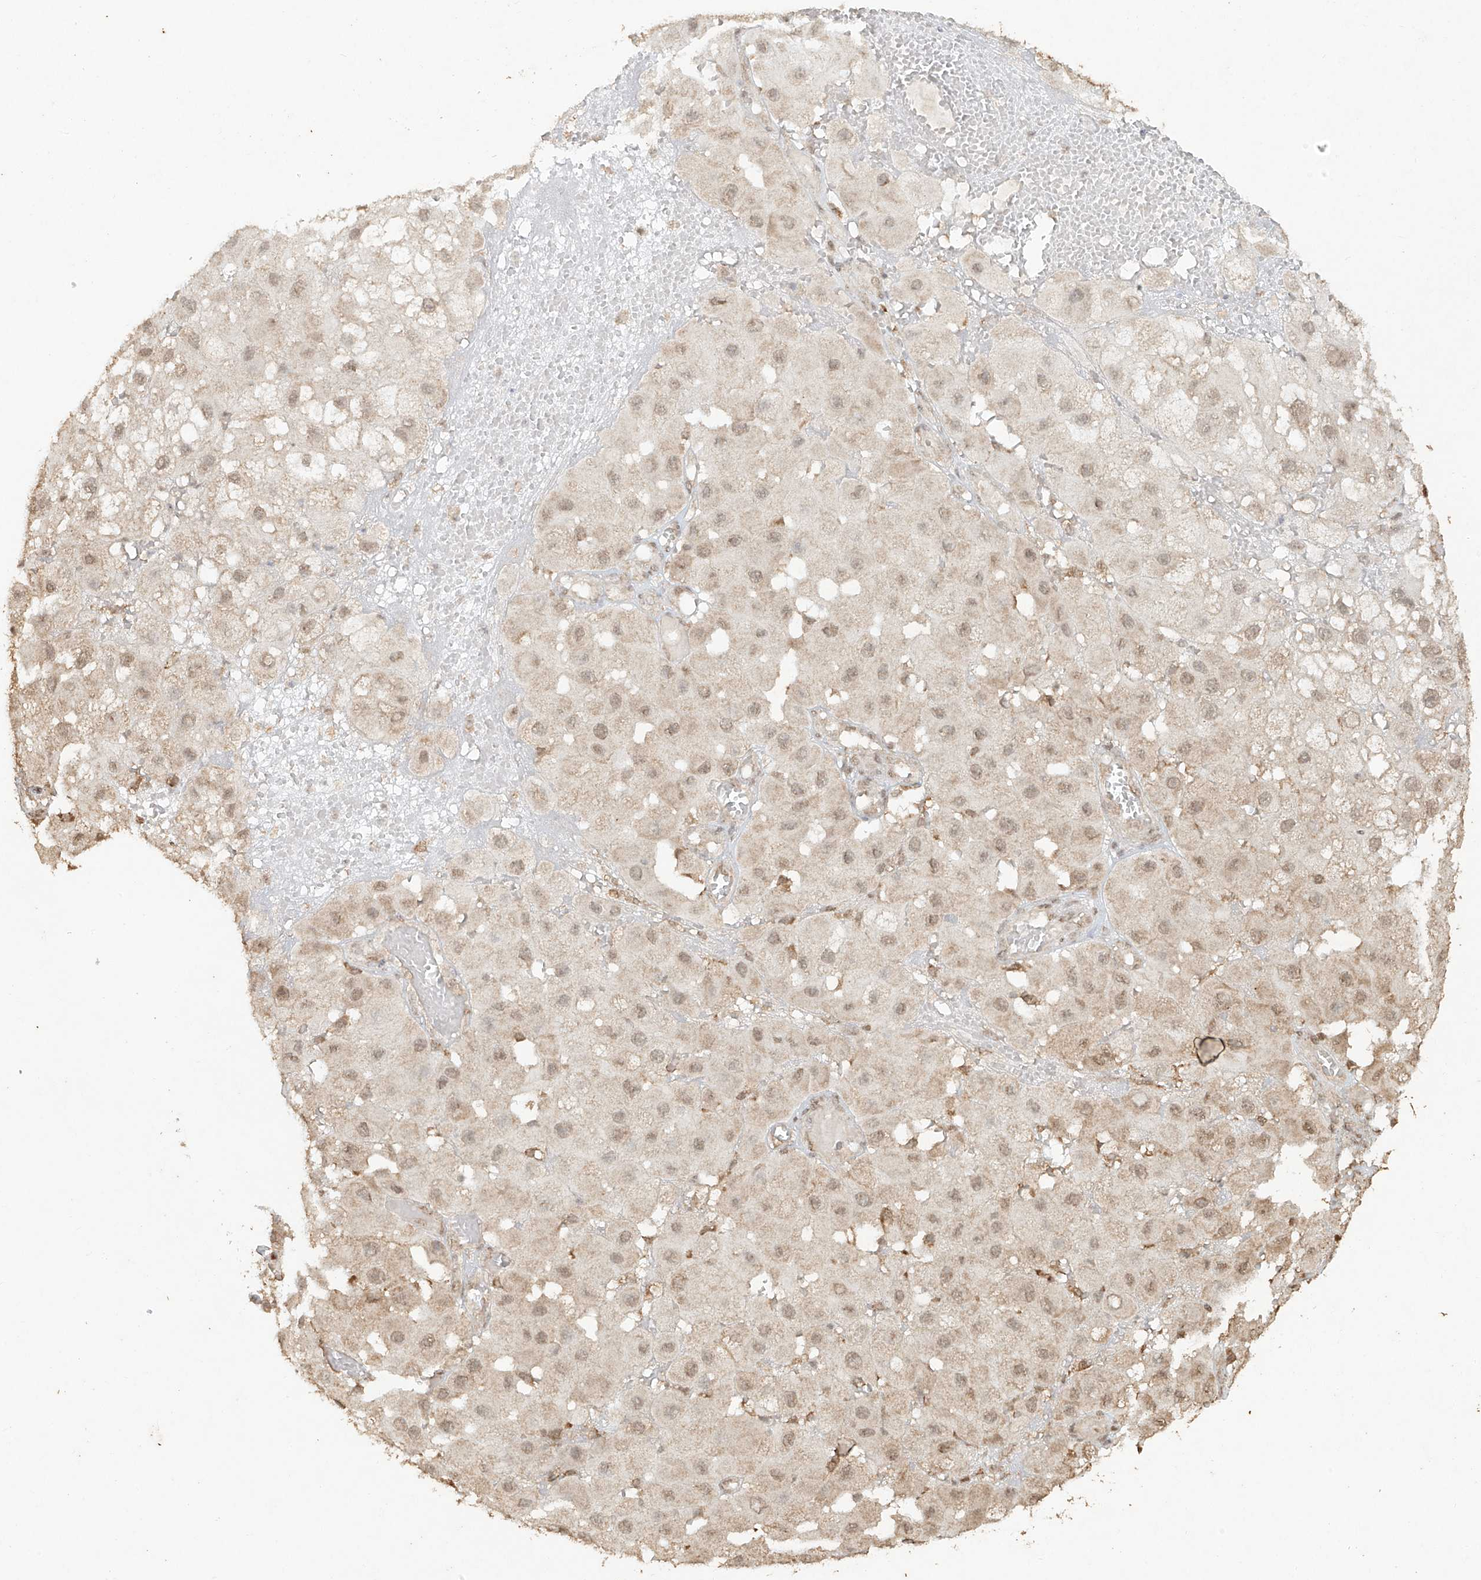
{"staining": {"intensity": "weak", "quantity": ">75%", "location": "nuclear"}, "tissue": "melanoma", "cell_type": "Tumor cells", "image_type": "cancer", "snomed": [{"axis": "morphology", "description": "Malignant melanoma, NOS"}, {"axis": "topography", "description": "Skin"}], "caption": "Immunohistochemical staining of malignant melanoma displays weak nuclear protein staining in about >75% of tumor cells.", "gene": "TIGAR", "patient": {"sex": "female", "age": 81}}